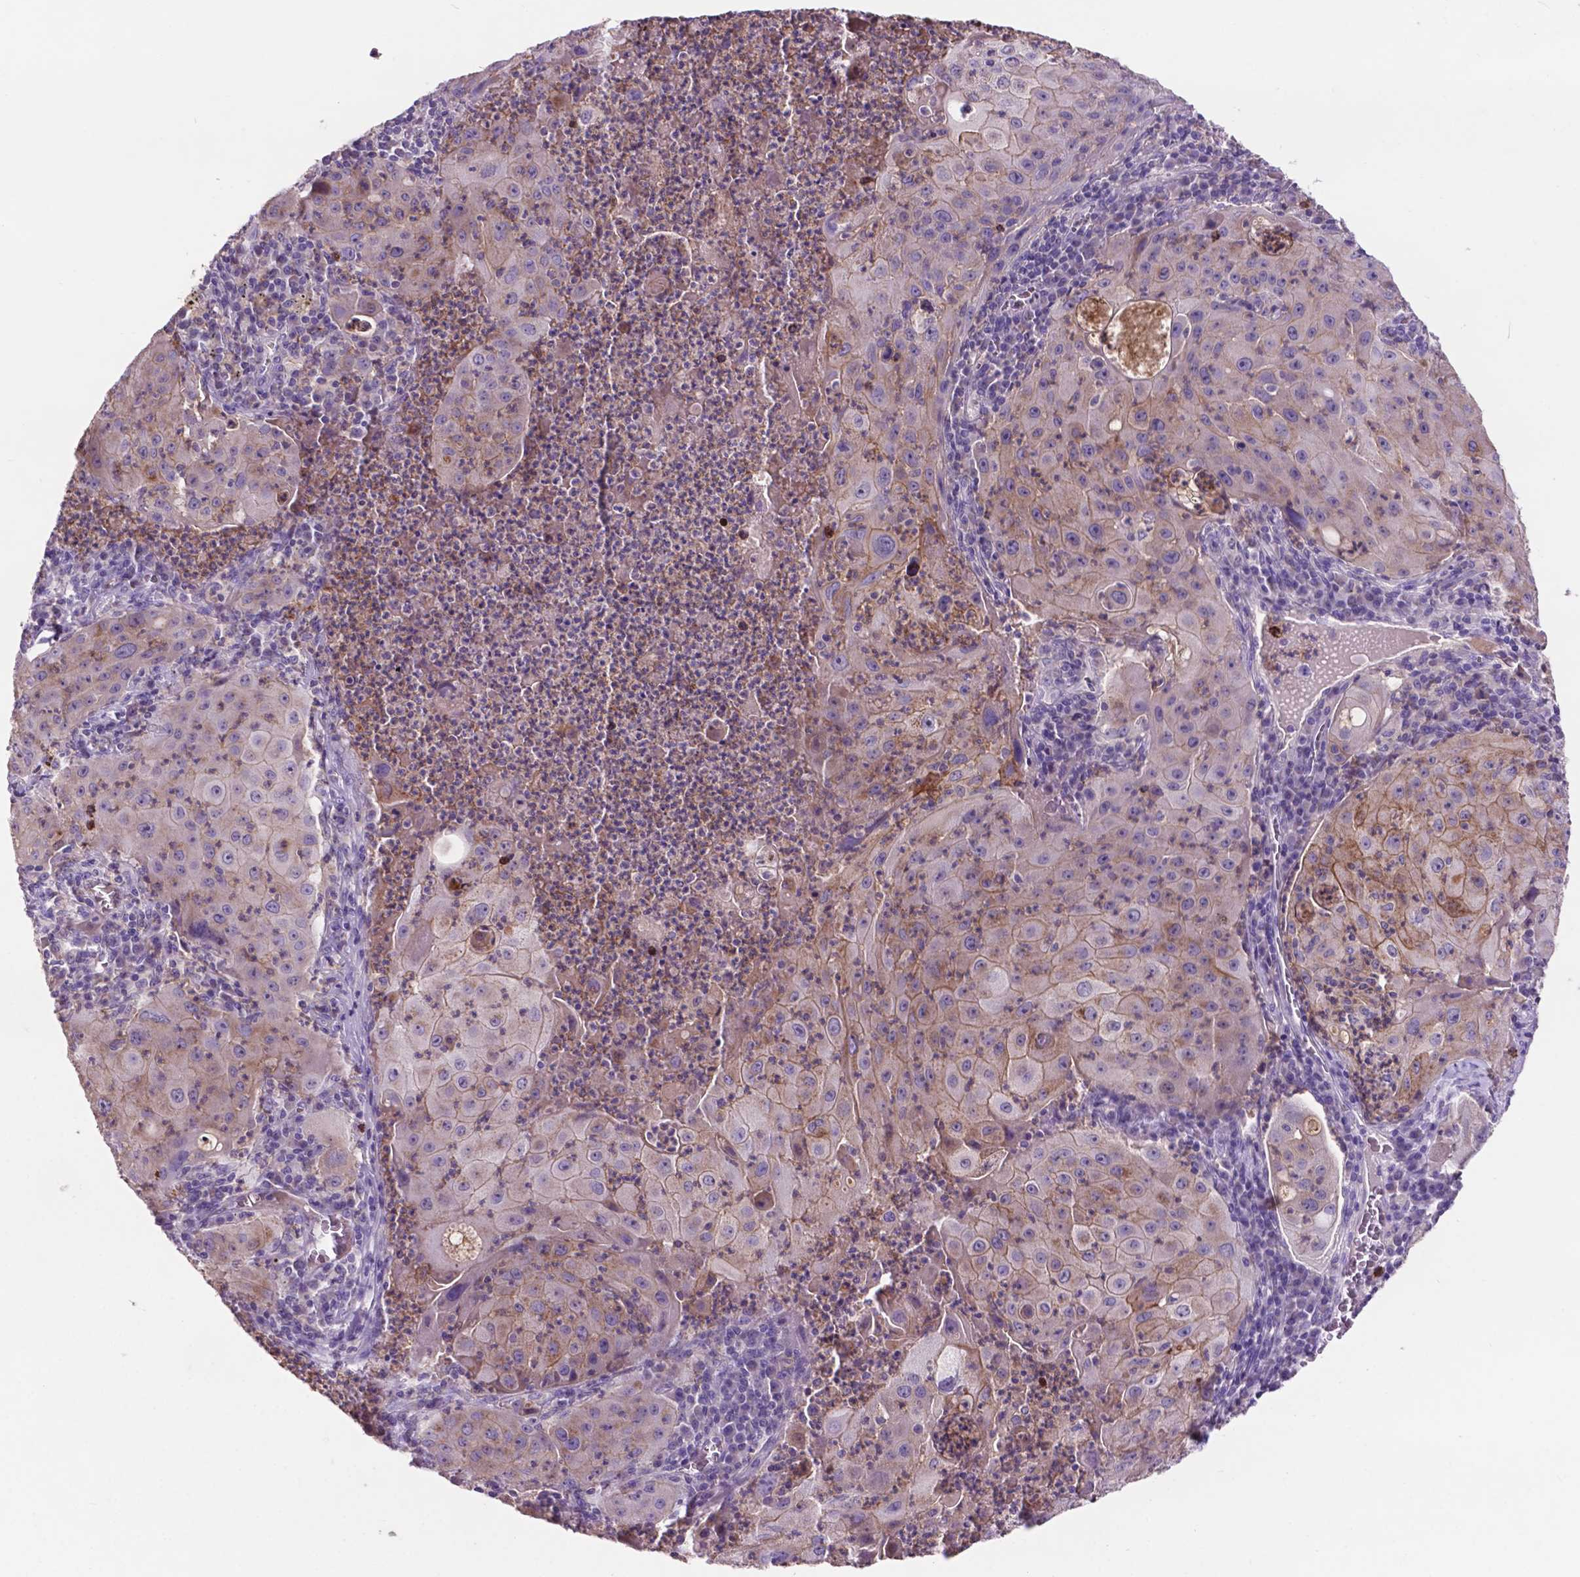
{"staining": {"intensity": "weak", "quantity": "<25%", "location": "cytoplasmic/membranous"}, "tissue": "lung cancer", "cell_type": "Tumor cells", "image_type": "cancer", "snomed": [{"axis": "morphology", "description": "Squamous cell carcinoma, NOS"}, {"axis": "topography", "description": "Lung"}], "caption": "Photomicrograph shows no significant protein expression in tumor cells of lung cancer (squamous cell carcinoma).", "gene": "PLSCR1", "patient": {"sex": "female", "age": 59}}